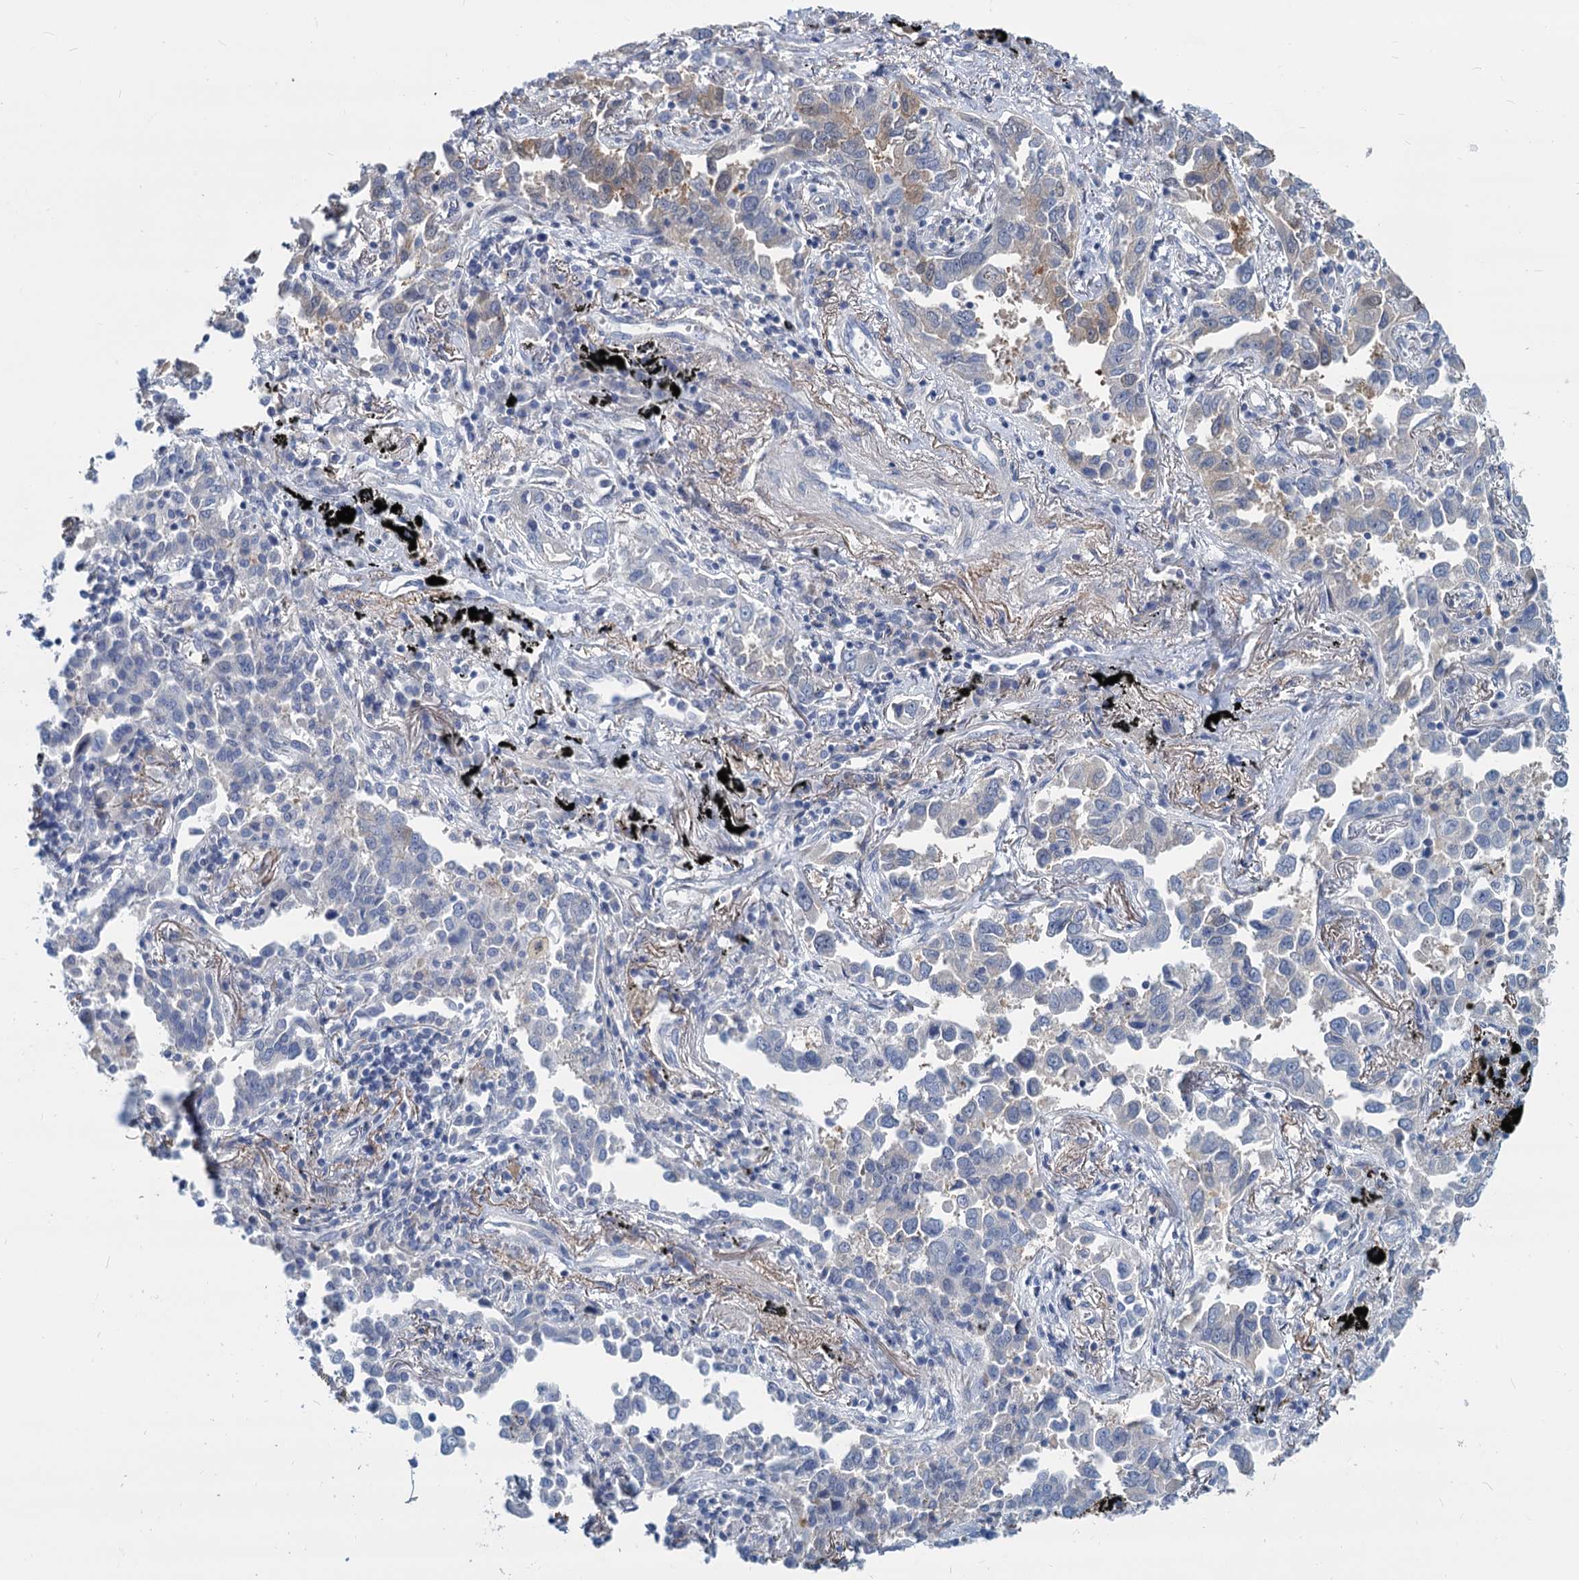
{"staining": {"intensity": "weak", "quantity": "<25%", "location": "cytoplasmic/membranous"}, "tissue": "lung cancer", "cell_type": "Tumor cells", "image_type": "cancer", "snomed": [{"axis": "morphology", "description": "Adenocarcinoma, NOS"}, {"axis": "topography", "description": "Lung"}], "caption": "High magnification brightfield microscopy of adenocarcinoma (lung) stained with DAB (3,3'-diaminobenzidine) (brown) and counterstained with hematoxylin (blue): tumor cells show no significant staining.", "gene": "GSTM3", "patient": {"sex": "male", "age": 67}}